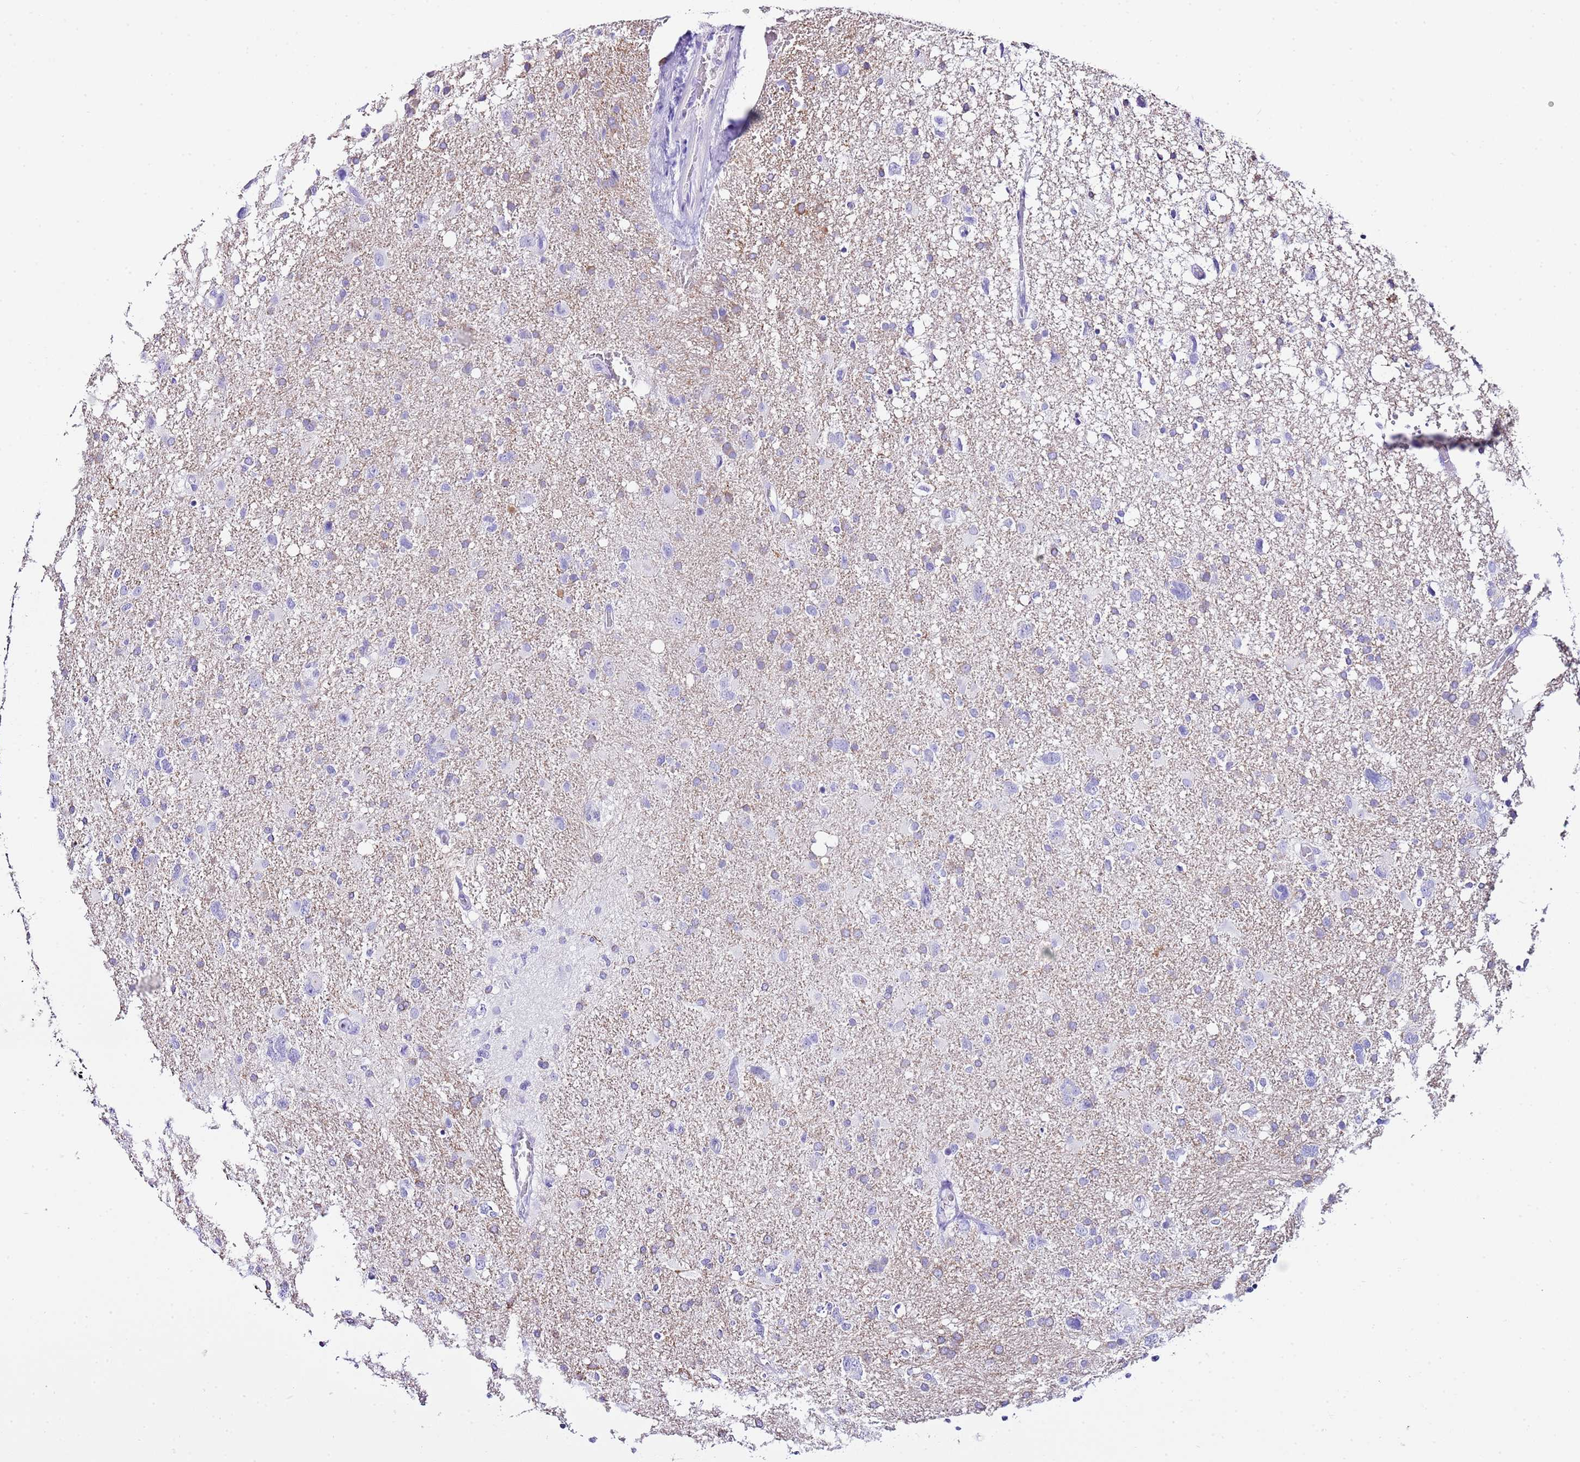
{"staining": {"intensity": "negative", "quantity": "none", "location": "none"}, "tissue": "glioma", "cell_type": "Tumor cells", "image_type": "cancer", "snomed": [{"axis": "morphology", "description": "Glioma, malignant, High grade"}, {"axis": "topography", "description": "Brain"}], "caption": "This is a histopathology image of immunohistochemistry staining of glioma, which shows no expression in tumor cells.", "gene": "KCNC1", "patient": {"sex": "male", "age": 61}}